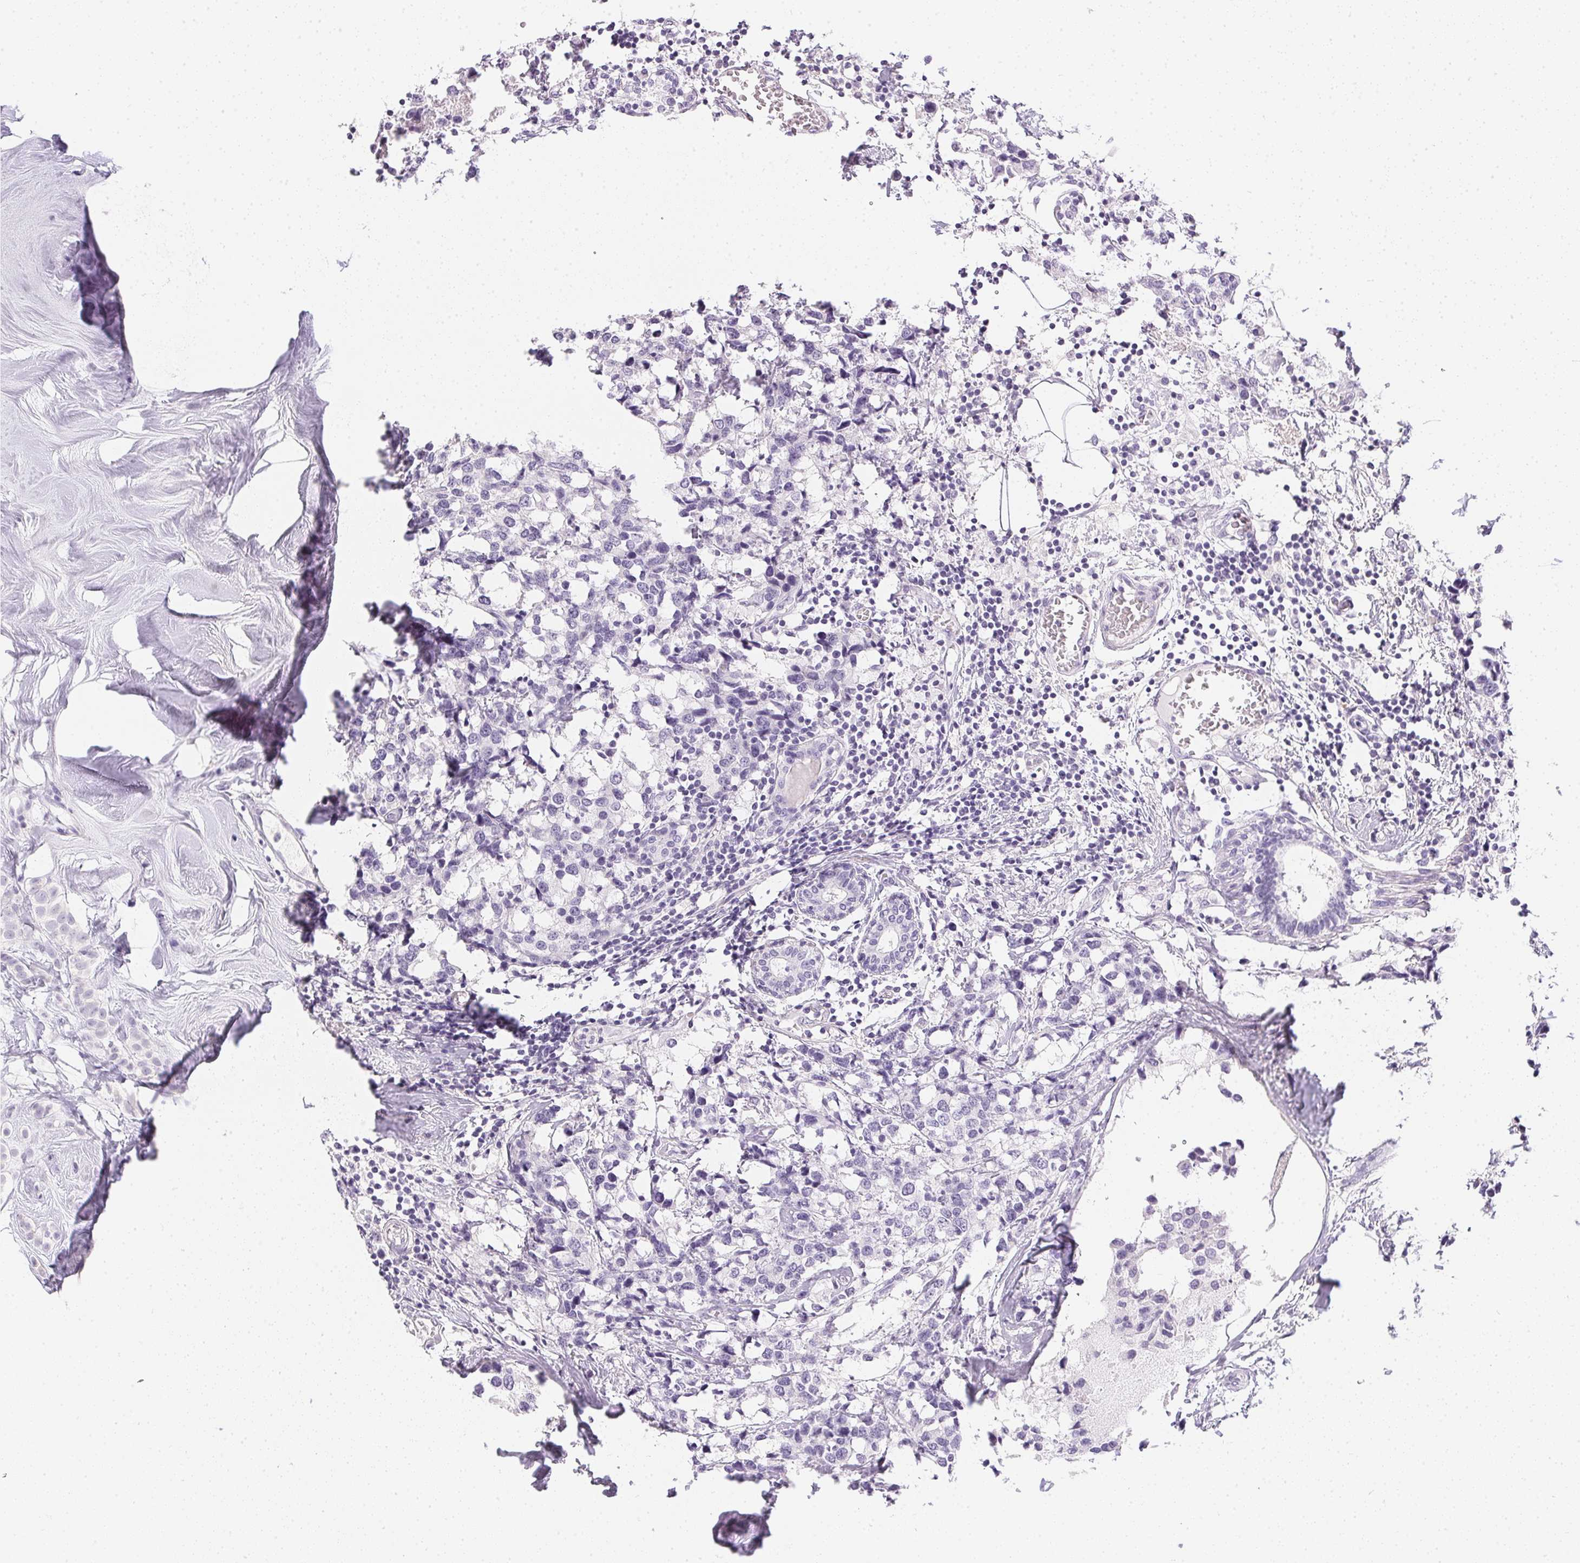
{"staining": {"intensity": "negative", "quantity": "none", "location": "none"}, "tissue": "breast cancer", "cell_type": "Tumor cells", "image_type": "cancer", "snomed": [{"axis": "morphology", "description": "Lobular carcinoma"}, {"axis": "topography", "description": "Breast"}], "caption": "Immunohistochemistry of breast cancer demonstrates no expression in tumor cells. Brightfield microscopy of immunohistochemistry (IHC) stained with DAB (brown) and hematoxylin (blue), captured at high magnification.", "gene": "PPY", "patient": {"sex": "female", "age": 59}}